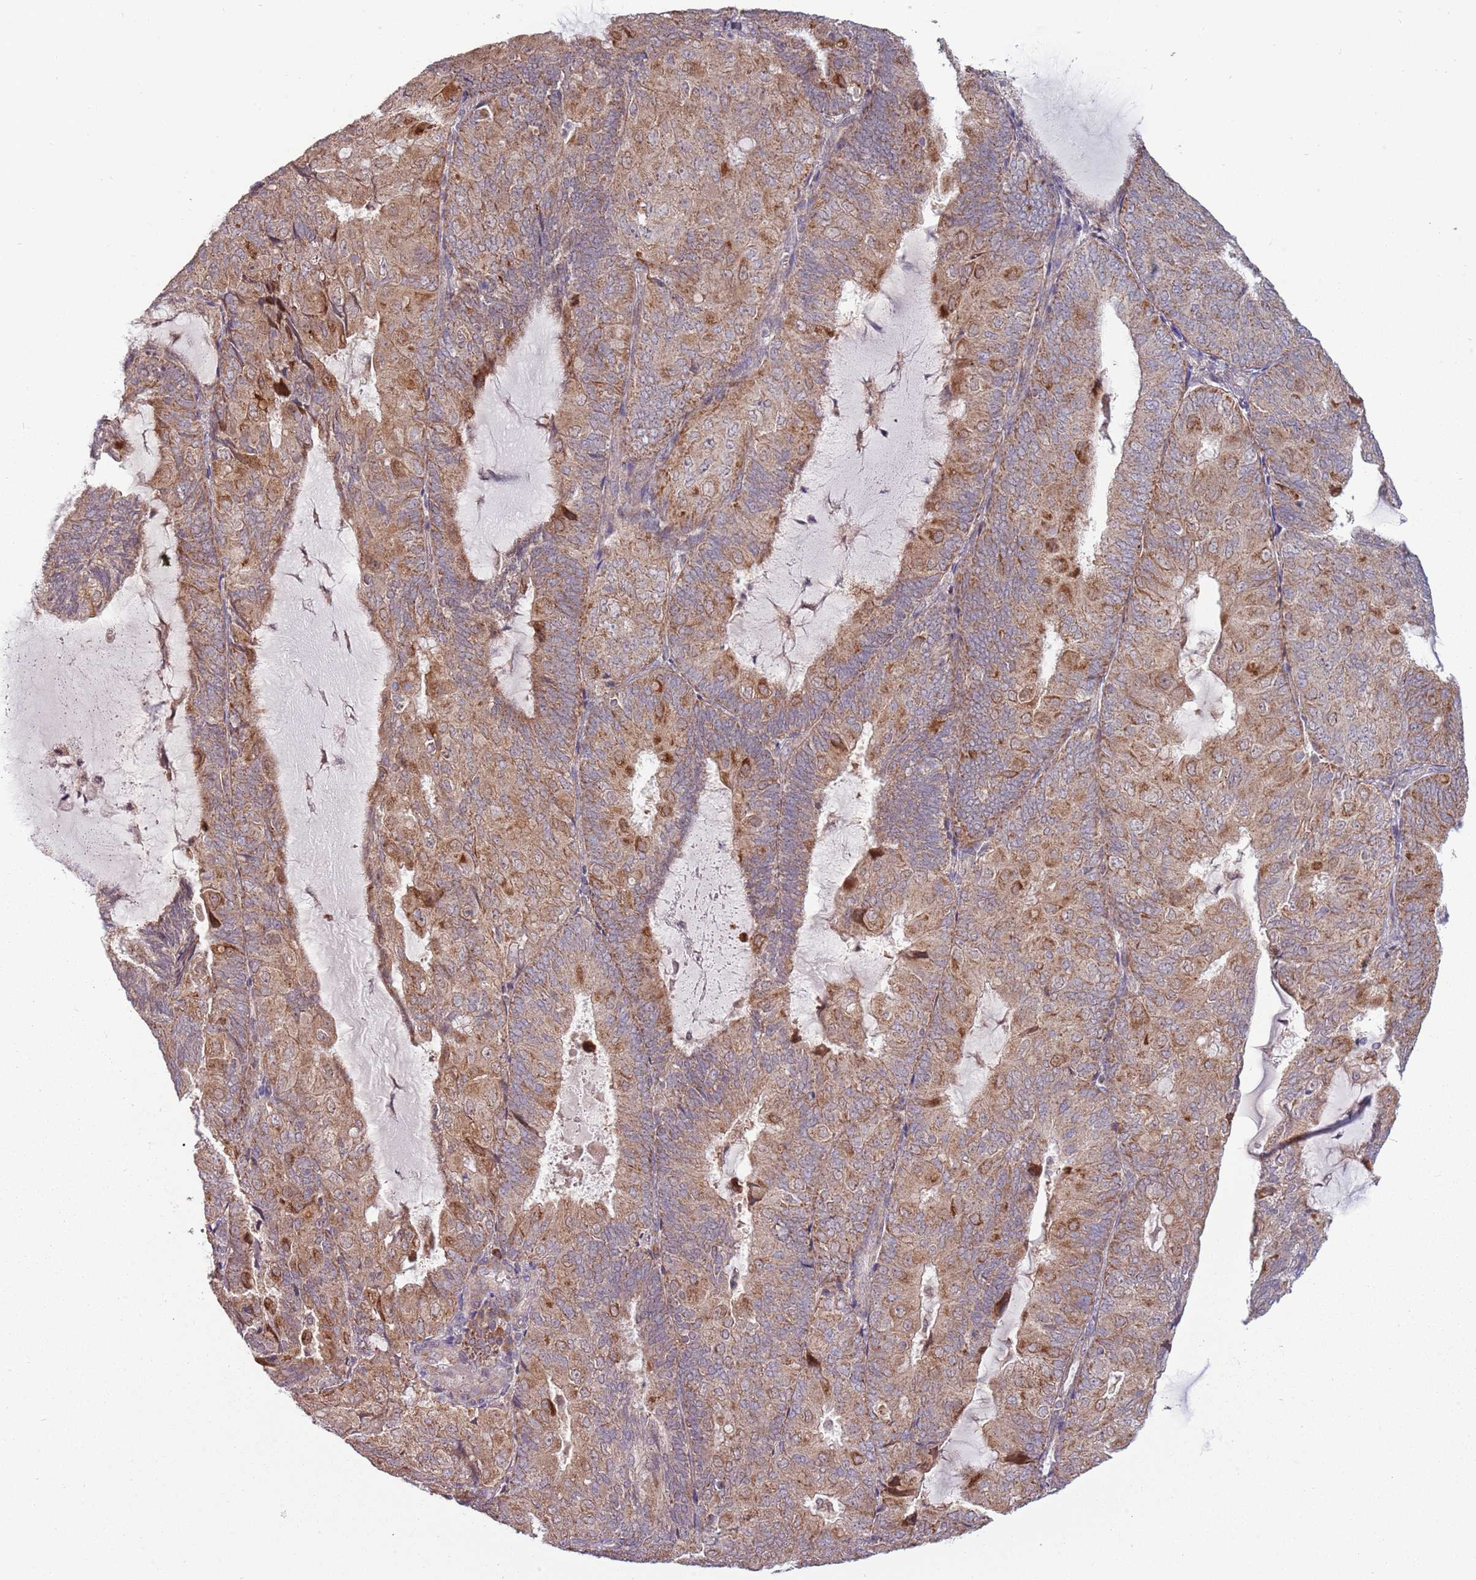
{"staining": {"intensity": "moderate", "quantity": "25%-75%", "location": "cytoplasmic/membranous"}, "tissue": "endometrial cancer", "cell_type": "Tumor cells", "image_type": "cancer", "snomed": [{"axis": "morphology", "description": "Adenocarcinoma, NOS"}, {"axis": "topography", "description": "Endometrium"}], "caption": "Immunohistochemistry staining of adenocarcinoma (endometrial), which shows medium levels of moderate cytoplasmic/membranous positivity in approximately 25%-75% of tumor cells indicating moderate cytoplasmic/membranous protein expression. The staining was performed using DAB (3,3'-diaminobenzidine) (brown) for protein detection and nuclei were counterstained in hematoxylin (blue).", "gene": "RNF181", "patient": {"sex": "female", "age": 81}}